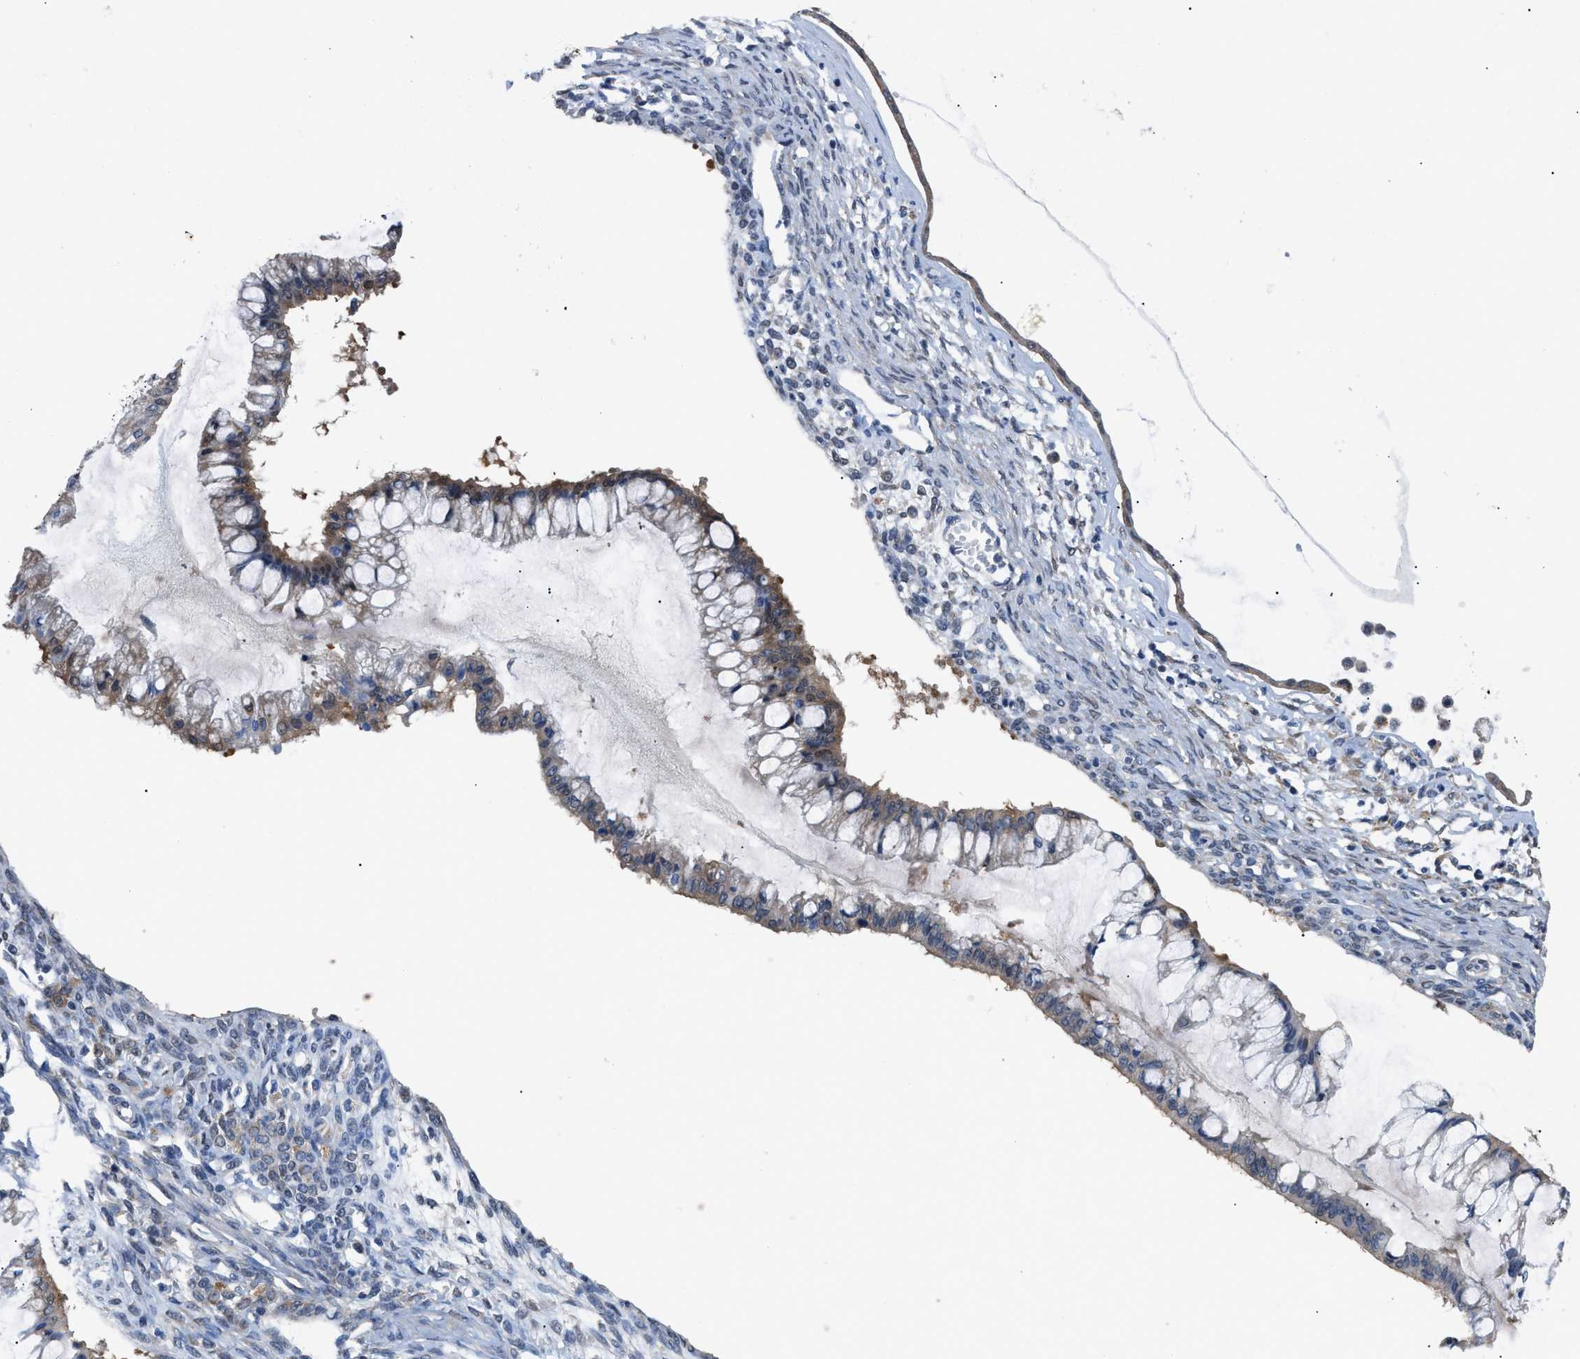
{"staining": {"intensity": "moderate", "quantity": ">75%", "location": "cytoplasmic/membranous"}, "tissue": "ovarian cancer", "cell_type": "Tumor cells", "image_type": "cancer", "snomed": [{"axis": "morphology", "description": "Cystadenocarcinoma, mucinous, NOS"}, {"axis": "topography", "description": "Ovary"}], "caption": "High-magnification brightfield microscopy of mucinous cystadenocarcinoma (ovarian) stained with DAB (brown) and counterstained with hematoxylin (blue). tumor cells exhibit moderate cytoplasmic/membranous positivity is identified in about>75% of cells.", "gene": "TMEM45B", "patient": {"sex": "female", "age": 73}}